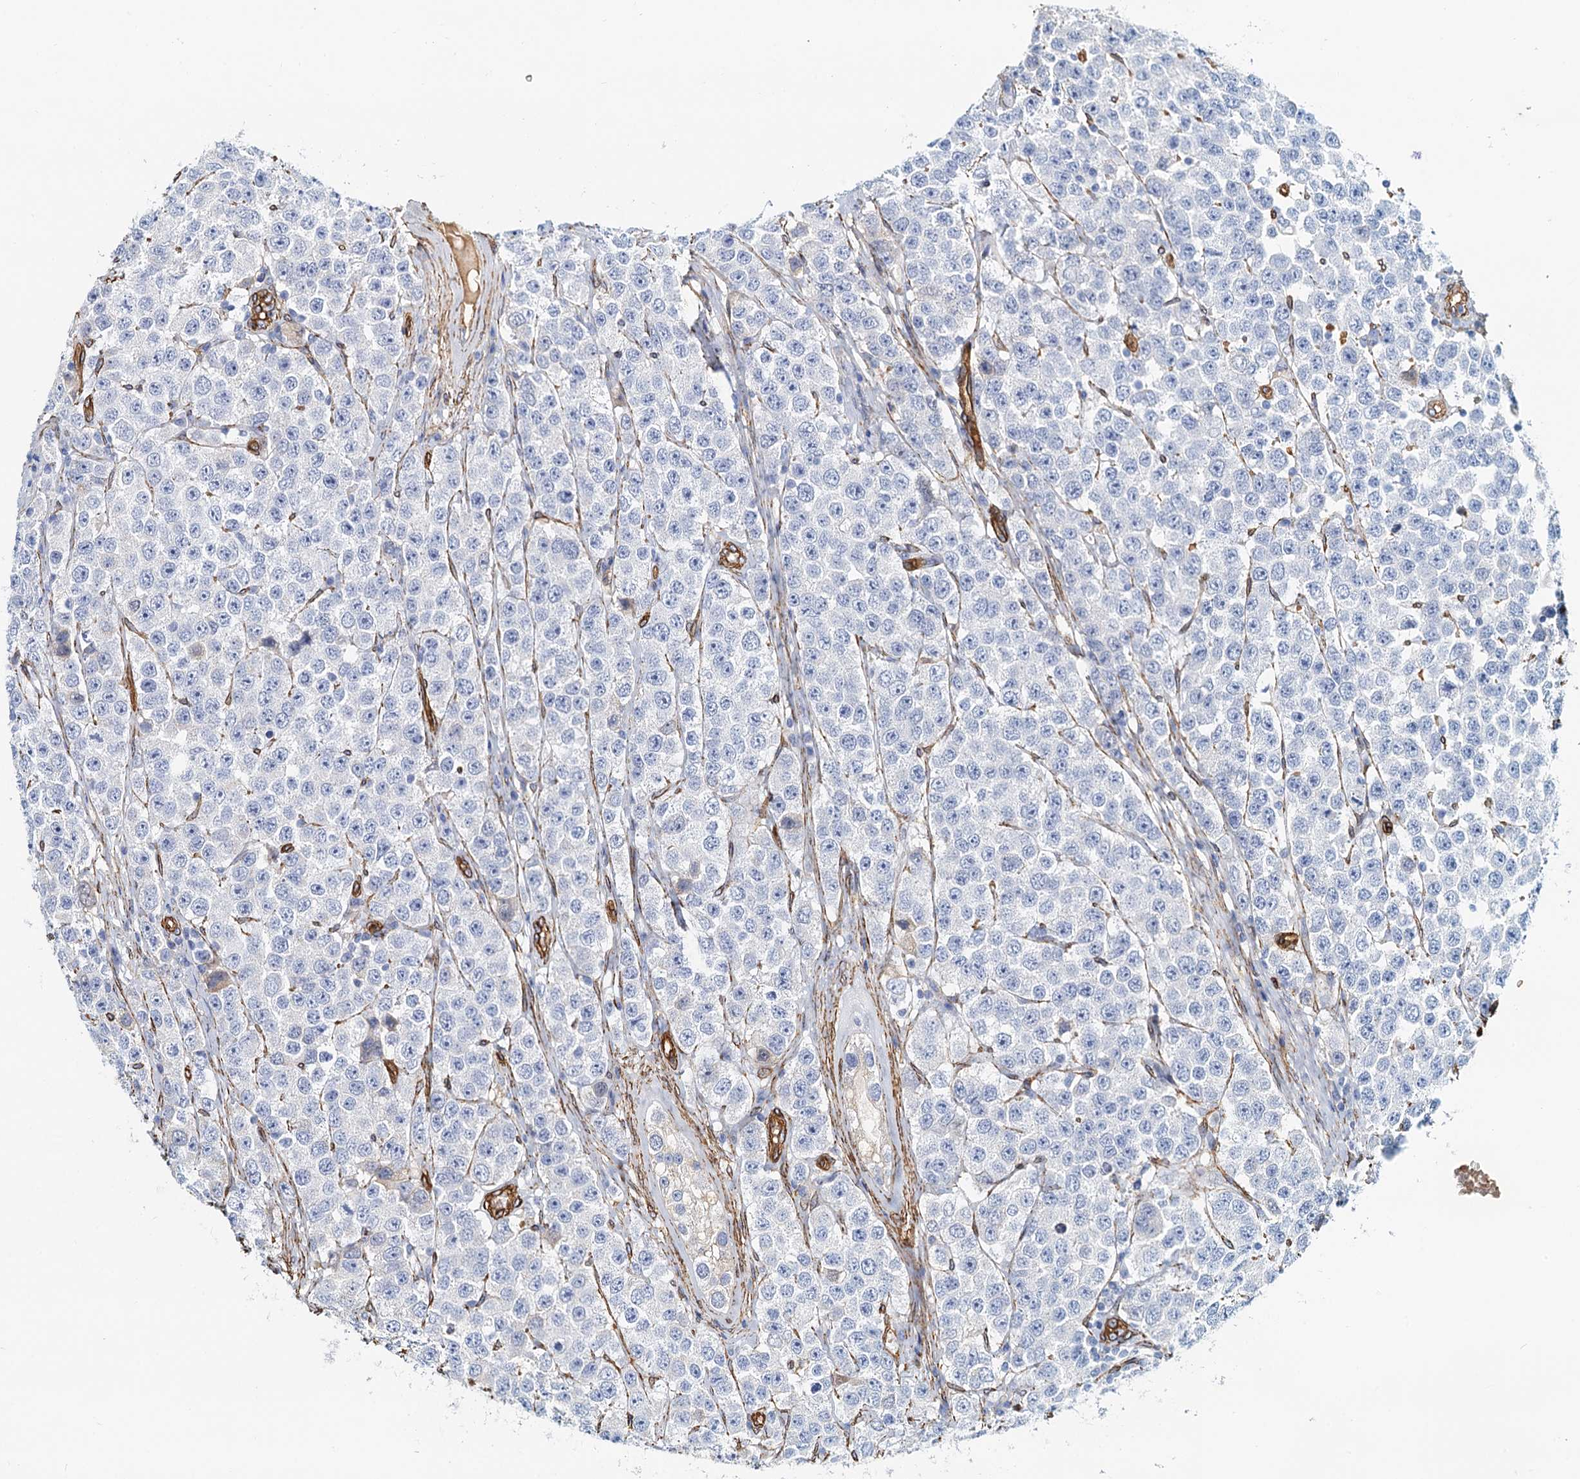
{"staining": {"intensity": "negative", "quantity": "none", "location": "none"}, "tissue": "testis cancer", "cell_type": "Tumor cells", "image_type": "cancer", "snomed": [{"axis": "morphology", "description": "Seminoma, NOS"}, {"axis": "topography", "description": "Testis"}], "caption": "Immunohistochemical staining of testis cancer demonstrates no significant expression in tumor cells.", "gene": "DGKG", "patient": {"sex": "male", "age": 28}}